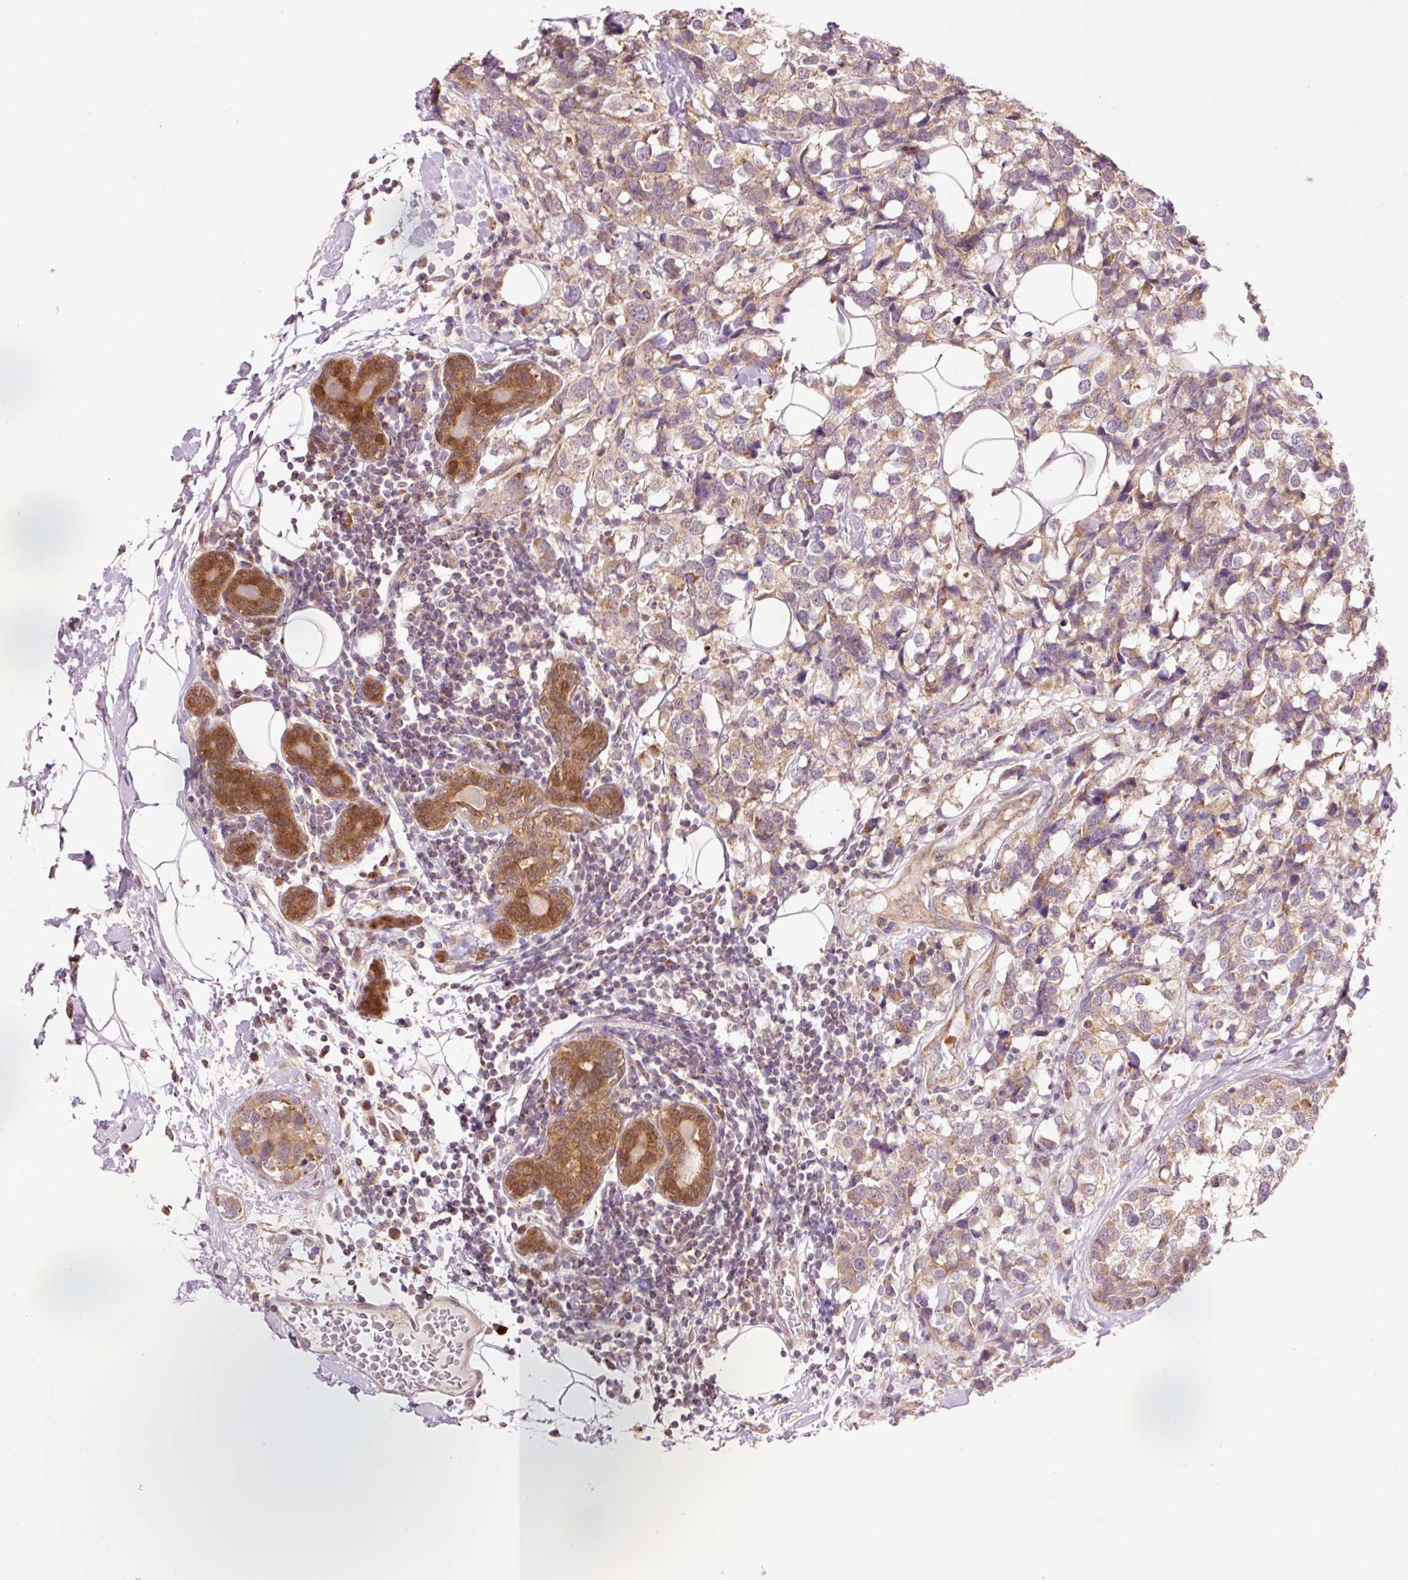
{"staining": {"intensity": "weak", "quantity": "25%-75%", "location": "cytoplasmic/membranous"}, "tissue": "breast cancer", "cell_type": "Tumor cells", "image_type": "cancer", "snomed": [{"axis": "morphology", "description": "Lobular carcinoma"}, {"axis": "topography", "description": "Breast"}], "caption": "Lobular carcinoma (breast) stained for a protein demonstrates weak cytoplasmic/membranous positivity in tumor cells. The staining was performed using DAB, with brown indicating positive protein expression. Nuclei are stained blue with hematoxylin.", "gene": "PRDX5", "patient": {"sex": "female", "age": 59}}